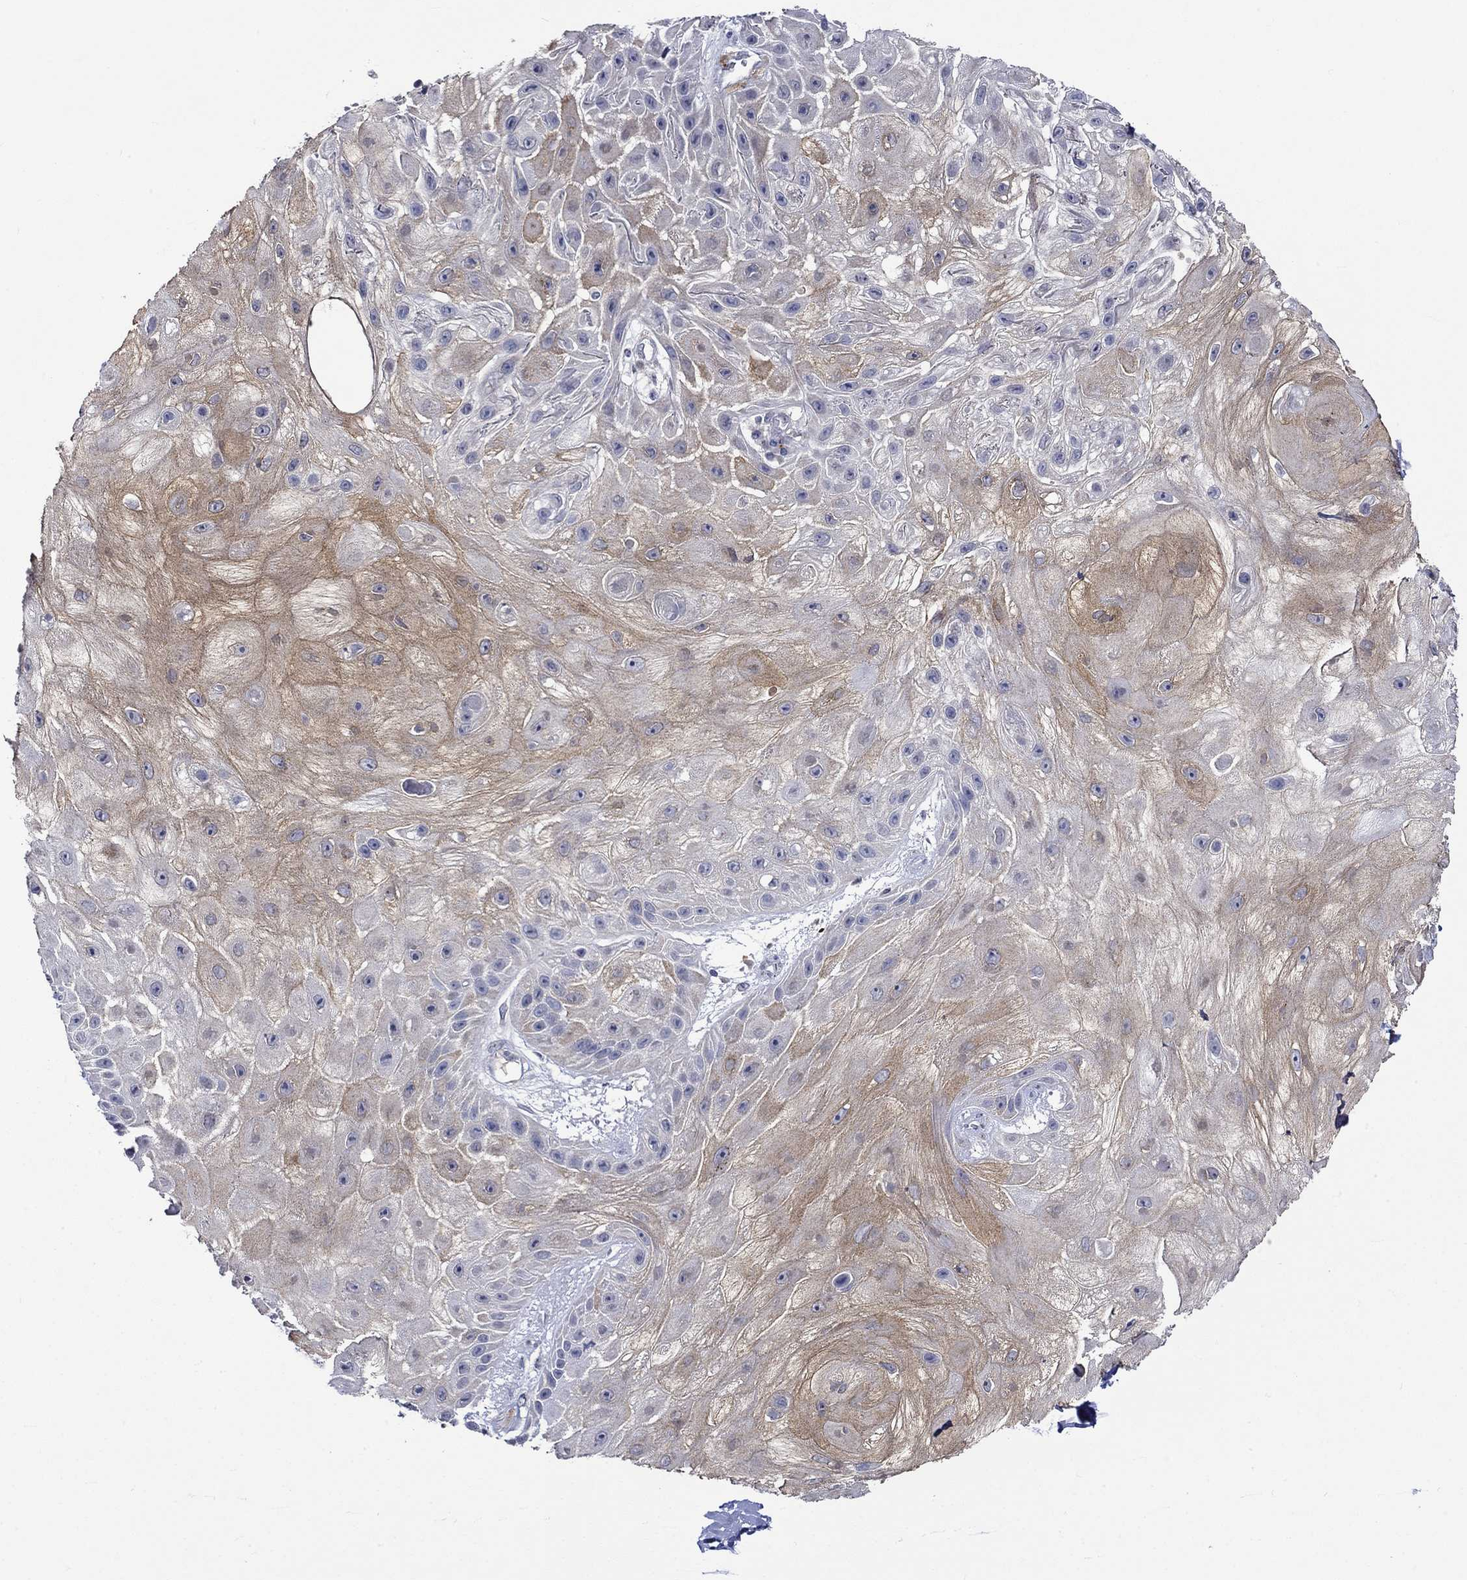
{"staining": {"intensity": "weak", "quantity": "25%-75%", "location": "cytoplasmic/membranous"}, "tissue": "skin cancer", "cell_type": "Tumor cells", "image_type": "cancer", "snomed": [{"axis": "morphology", "description": "Normal tissue, NOS"}, {"axis": "morphology", "description": "Squamous cell carcinoma, NOS"}, {"axis": "topography", "description": "Skin"}], "caption": "High-magnification brightfield microscopy of skin cancer (squamous cell carcinoma) stained with DAB (brown) and counterstained with hematoxylin (blue). tumor cells exhibit weak cytoplasmic/membranous expression is identified in about25%-75% of cells.", "gene": "CRYAB", "patient": {"sex": "male", "age": 79}}